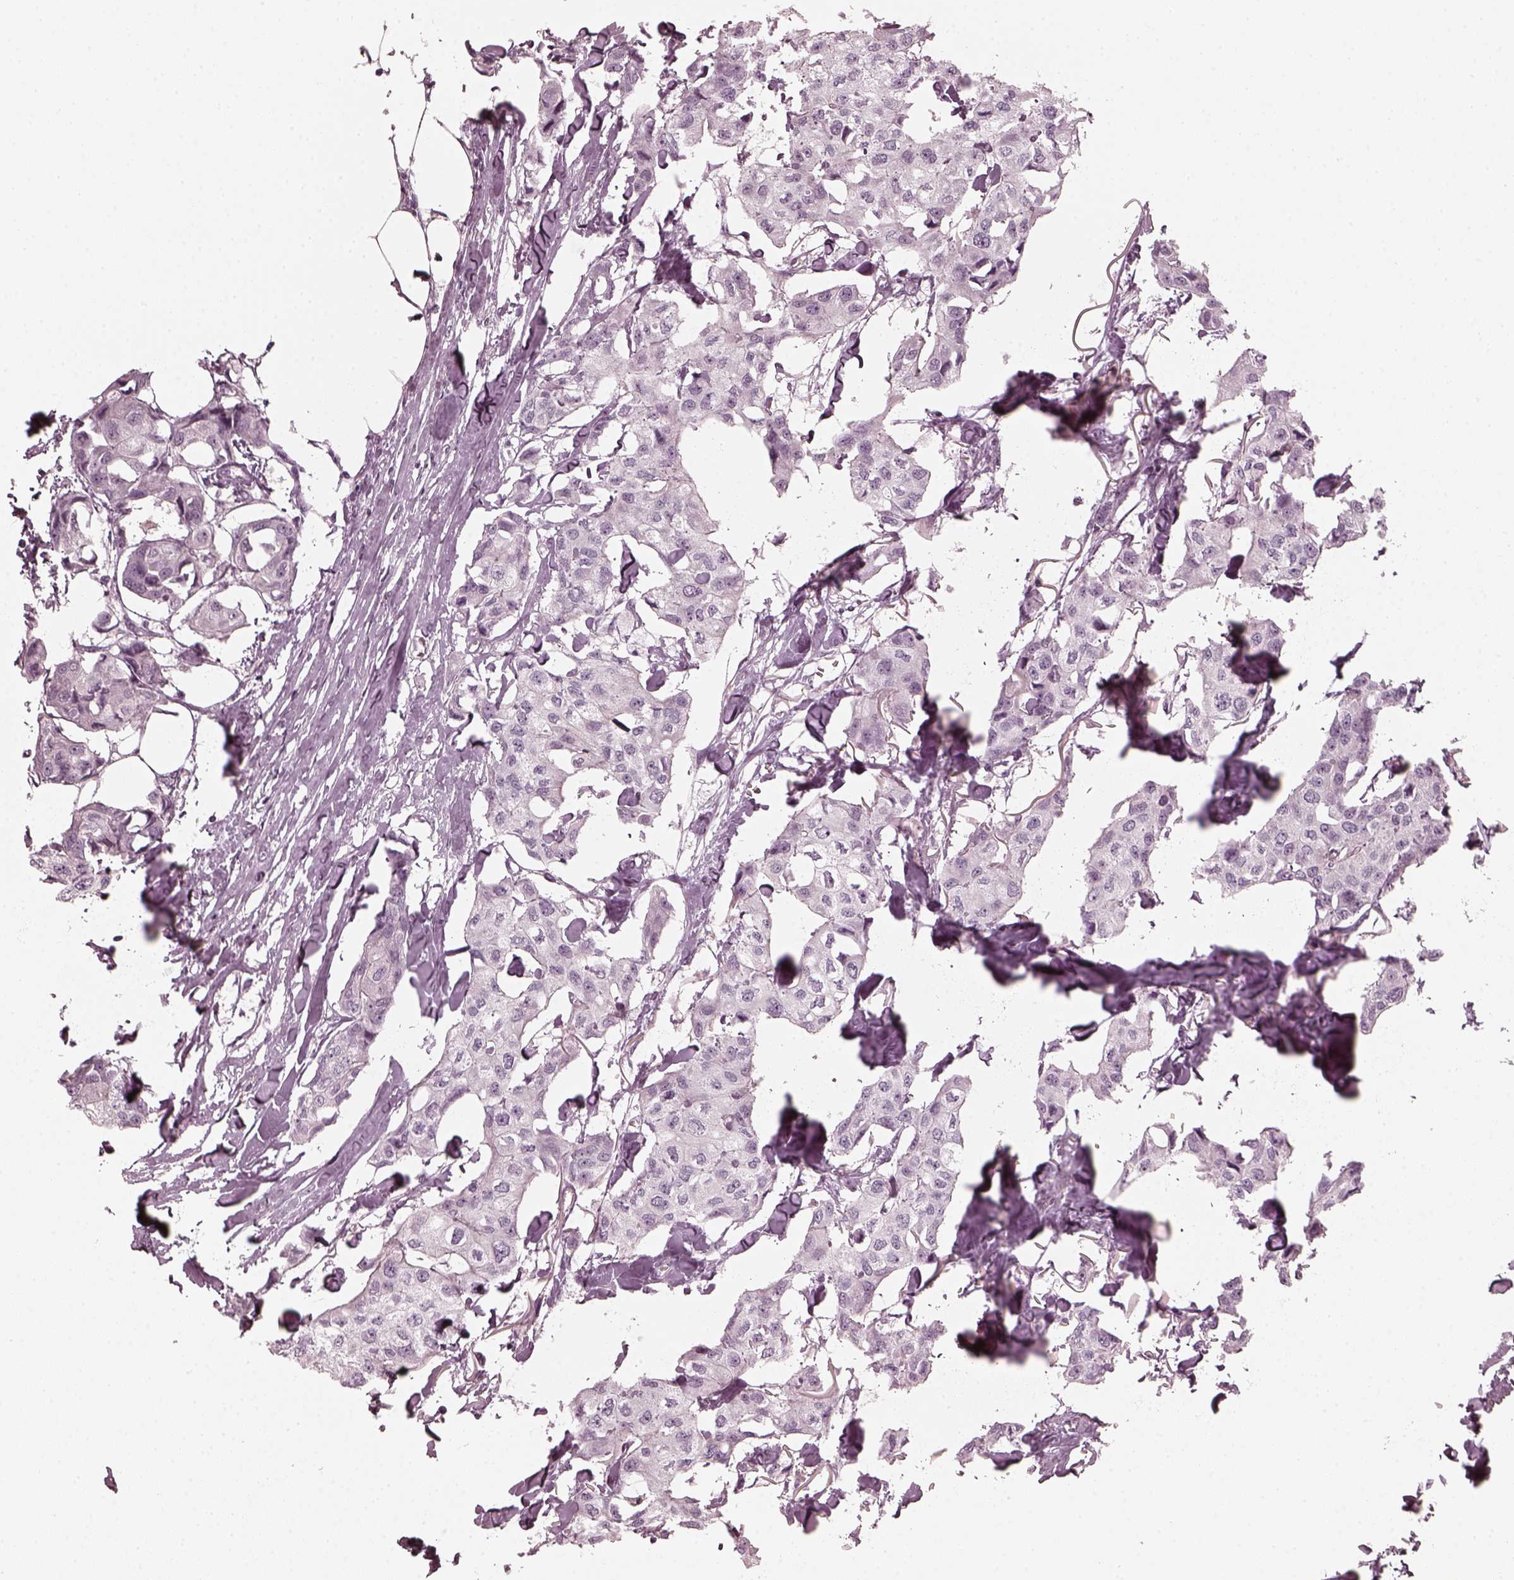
{"staining": {"intensity": "negative", "quantity": "none", "location": "none"}, "tissue": "breast cancer", "cell_type": "Tumor cells", "image_type": "cancer", "snomed": [{"axis": "morphology", "description": "Duct carcinoma"}, {"axis": "topography", "description": "Breast"}], "caption": "The immunohistochemistry (IHC) histopathology image has no significant positivity in tumor cells of breast cancer (intraductal carcinoma) tissue.", "gene": "CHIT1", "patient": {"sex": "female", "age": 80}}